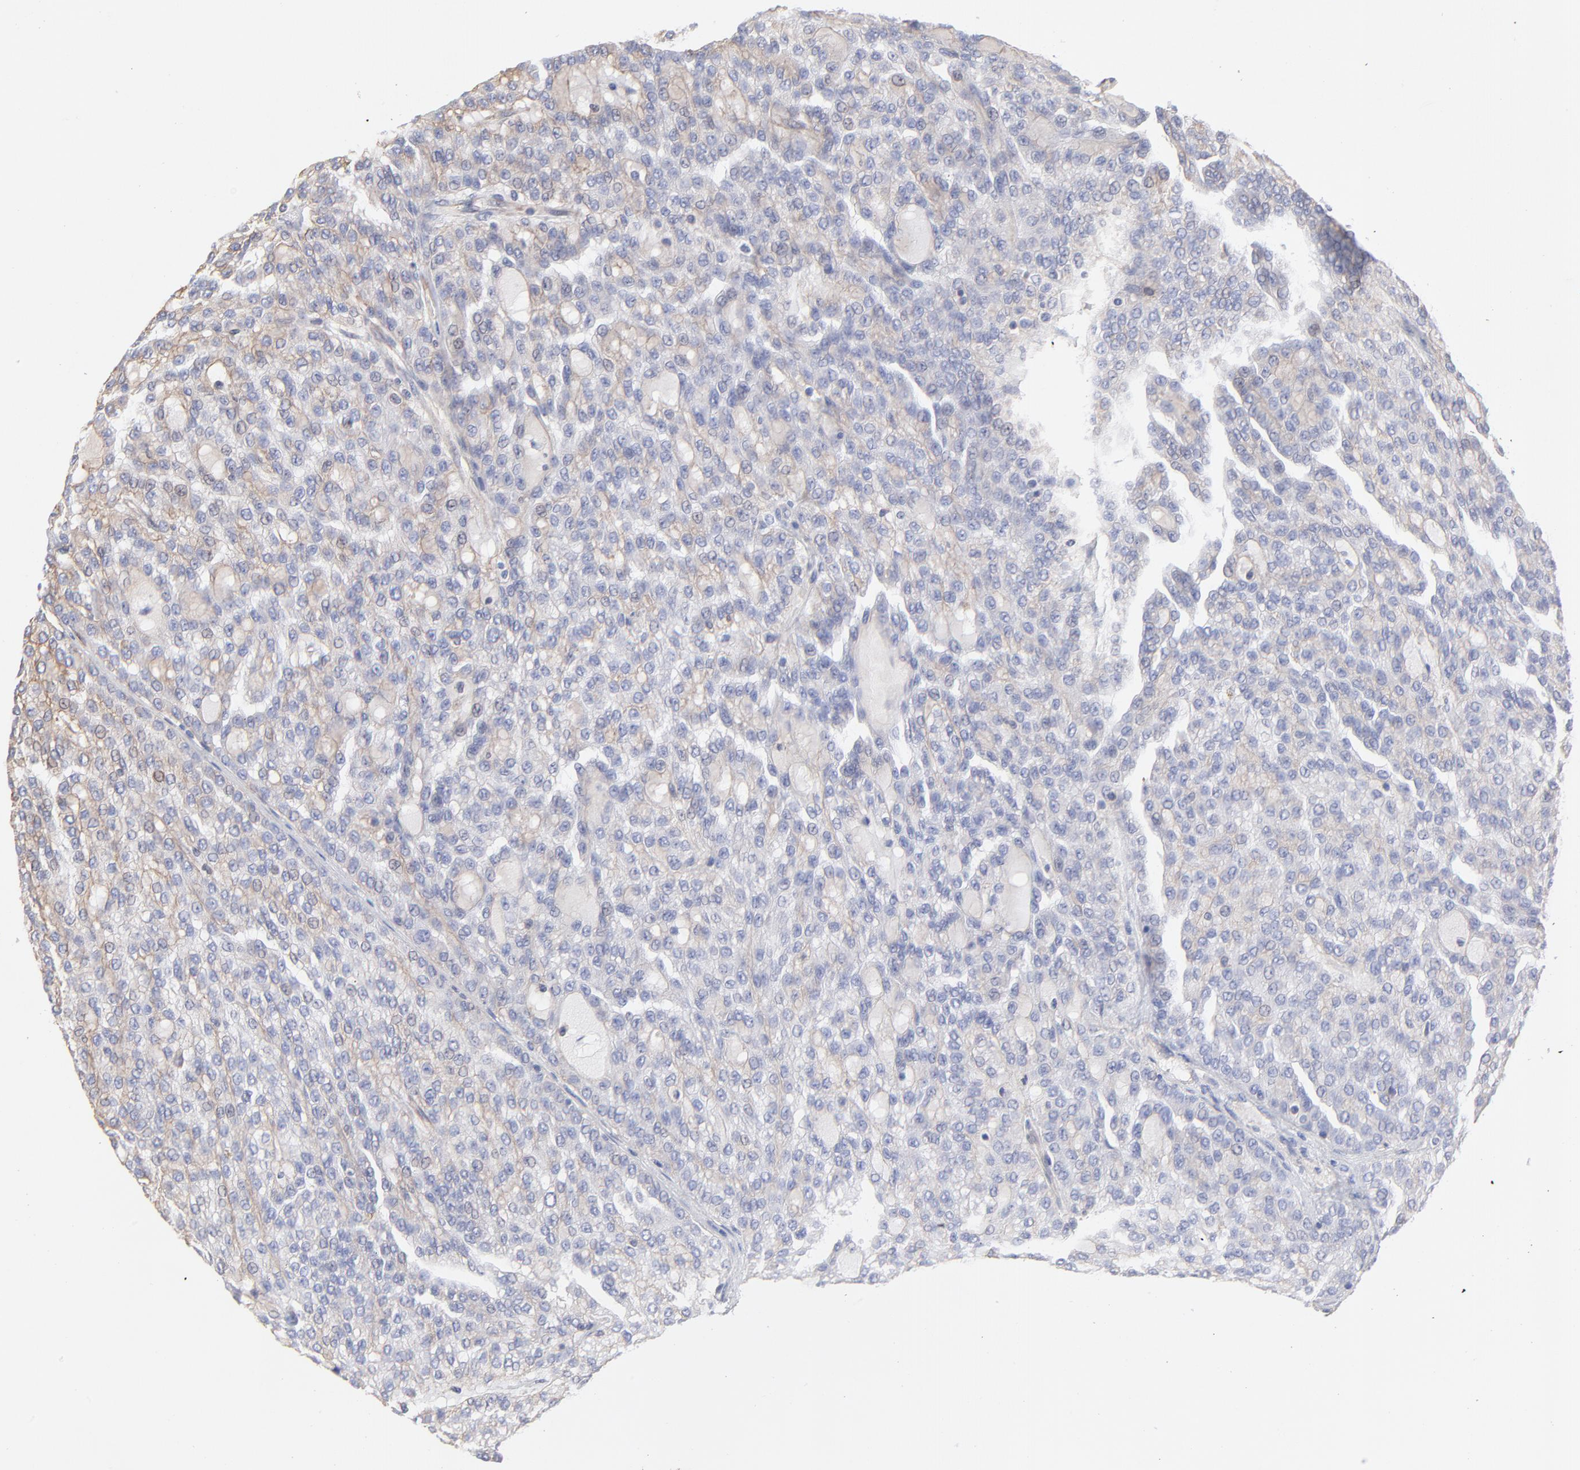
{"staining": {"intensity": "weak", "quantity": "25%-75%", "location": "cytoplasmic/membranous"}, "tissue": "renal cancer", "cell_type": "Tumor cells", "image_type": "cancer", "snomed": [{"axis": "morphology", "description": "Adenocarcinoma, NOS"}, {"axis": "topography", "description": "Kidney"}], "caption": "This photomicrograph exhibits IHC staining of human renal cancer, with low weak cytoplasmic/membranous positivity in about 25%-75% of tumor cells.", "gene": "LRCH2", "patient": {"sex": "male", "age": 63}}